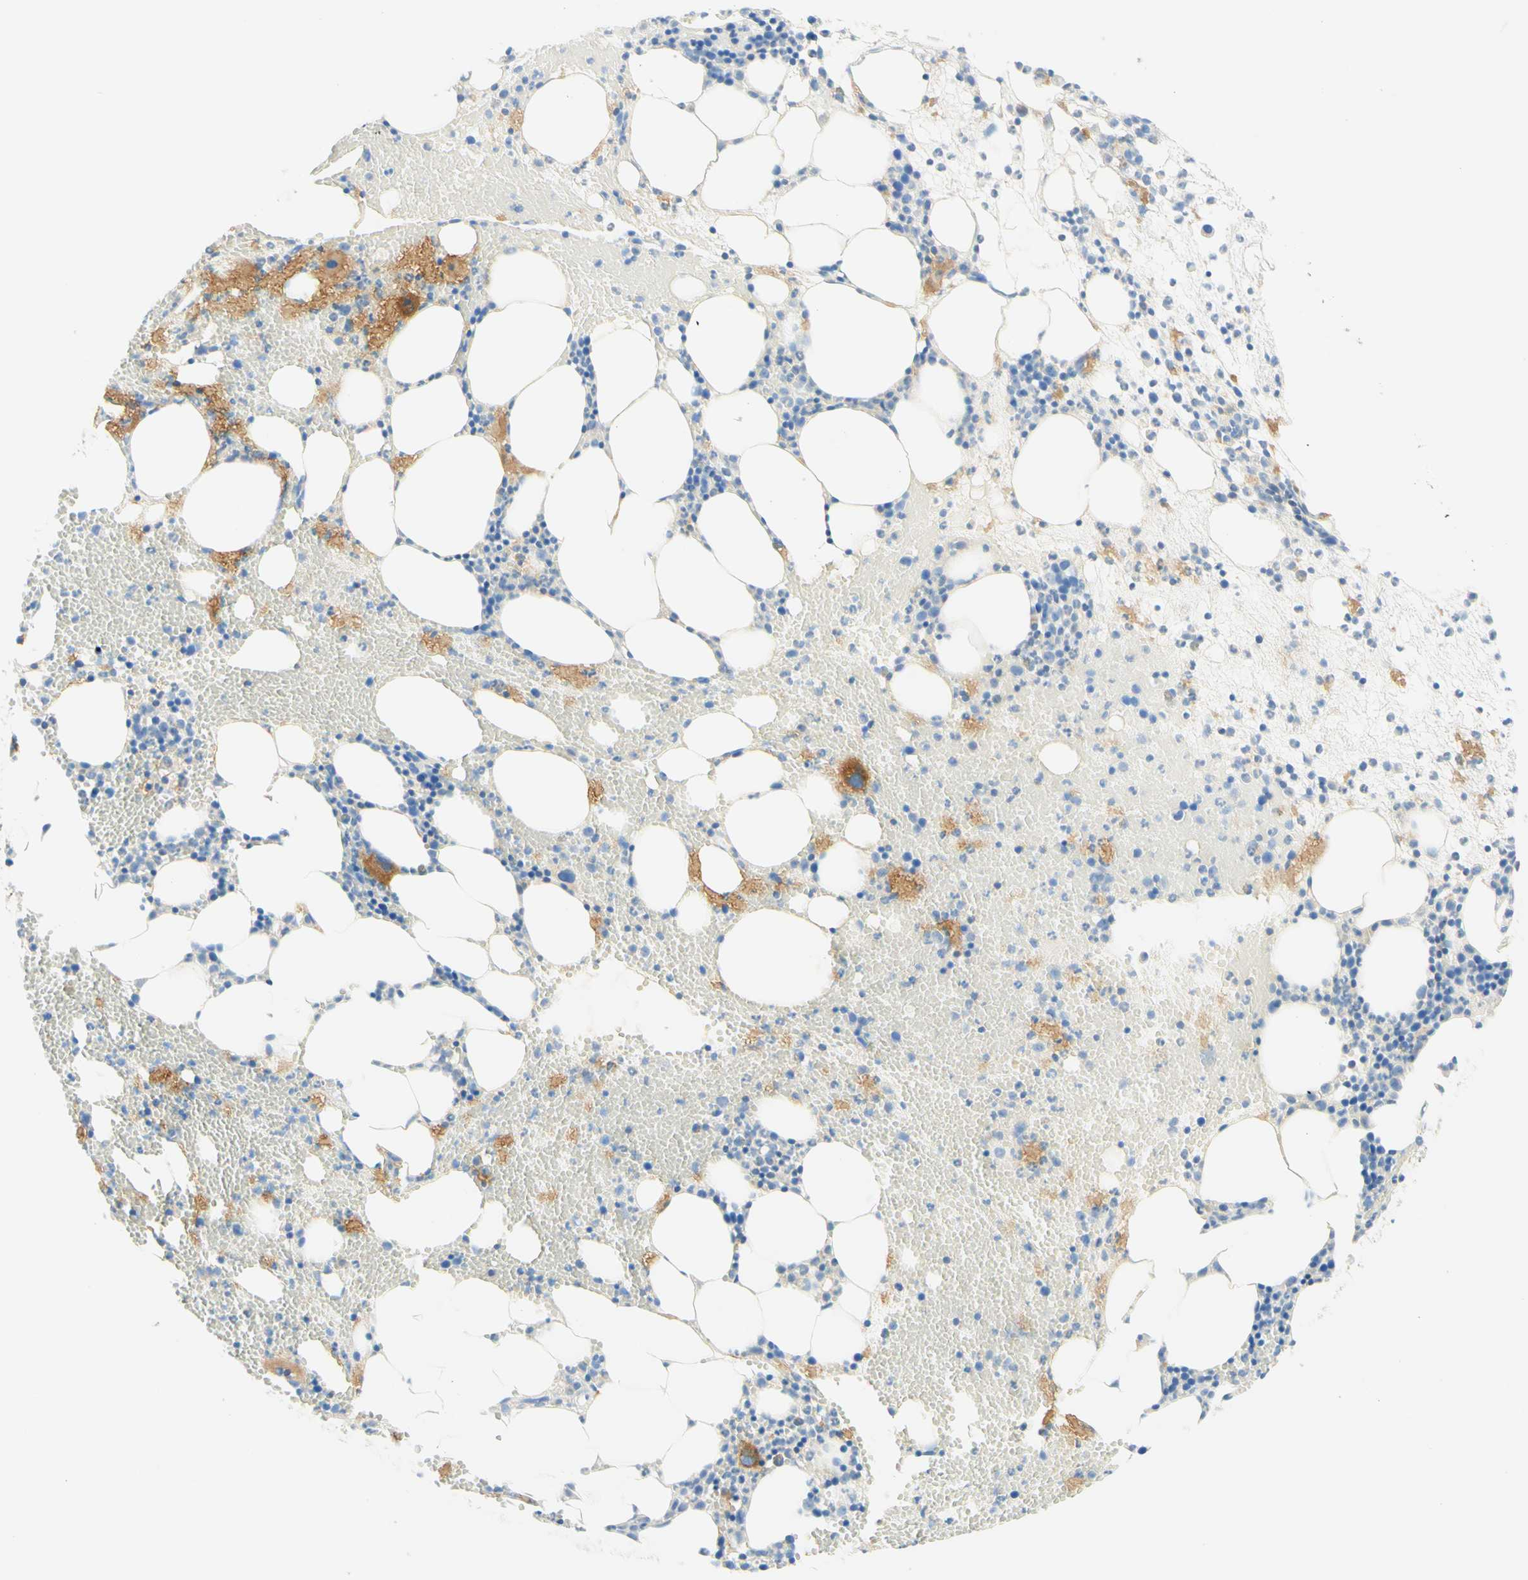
{"staining": {"intensity": "strong", "quantity": "<25%", "location": "cytoplasmic/membranous"}, "tissue": "bone marrow", "cell_type": "Hematopoietic cells", "image_type": "normal", "snomed": [{"axis": "morphology", "description": "Normal tissue, NOS"}, {"axis": "morphology", "description": "Inflammation, NOS"}, {"axis": "topography", "description": "Bone marrow"}], "caption": "An image of human bone marrow stained for a protein reveals strong cytoplasmic/membranous brown staining in hematopoietic cells. (DAB (3,3'-diaminobenzidine) IHC, brown staining for protein, blue staining for nuclei).", "gene": "LAT", "patient": {"sex": "female", "age": 79}}